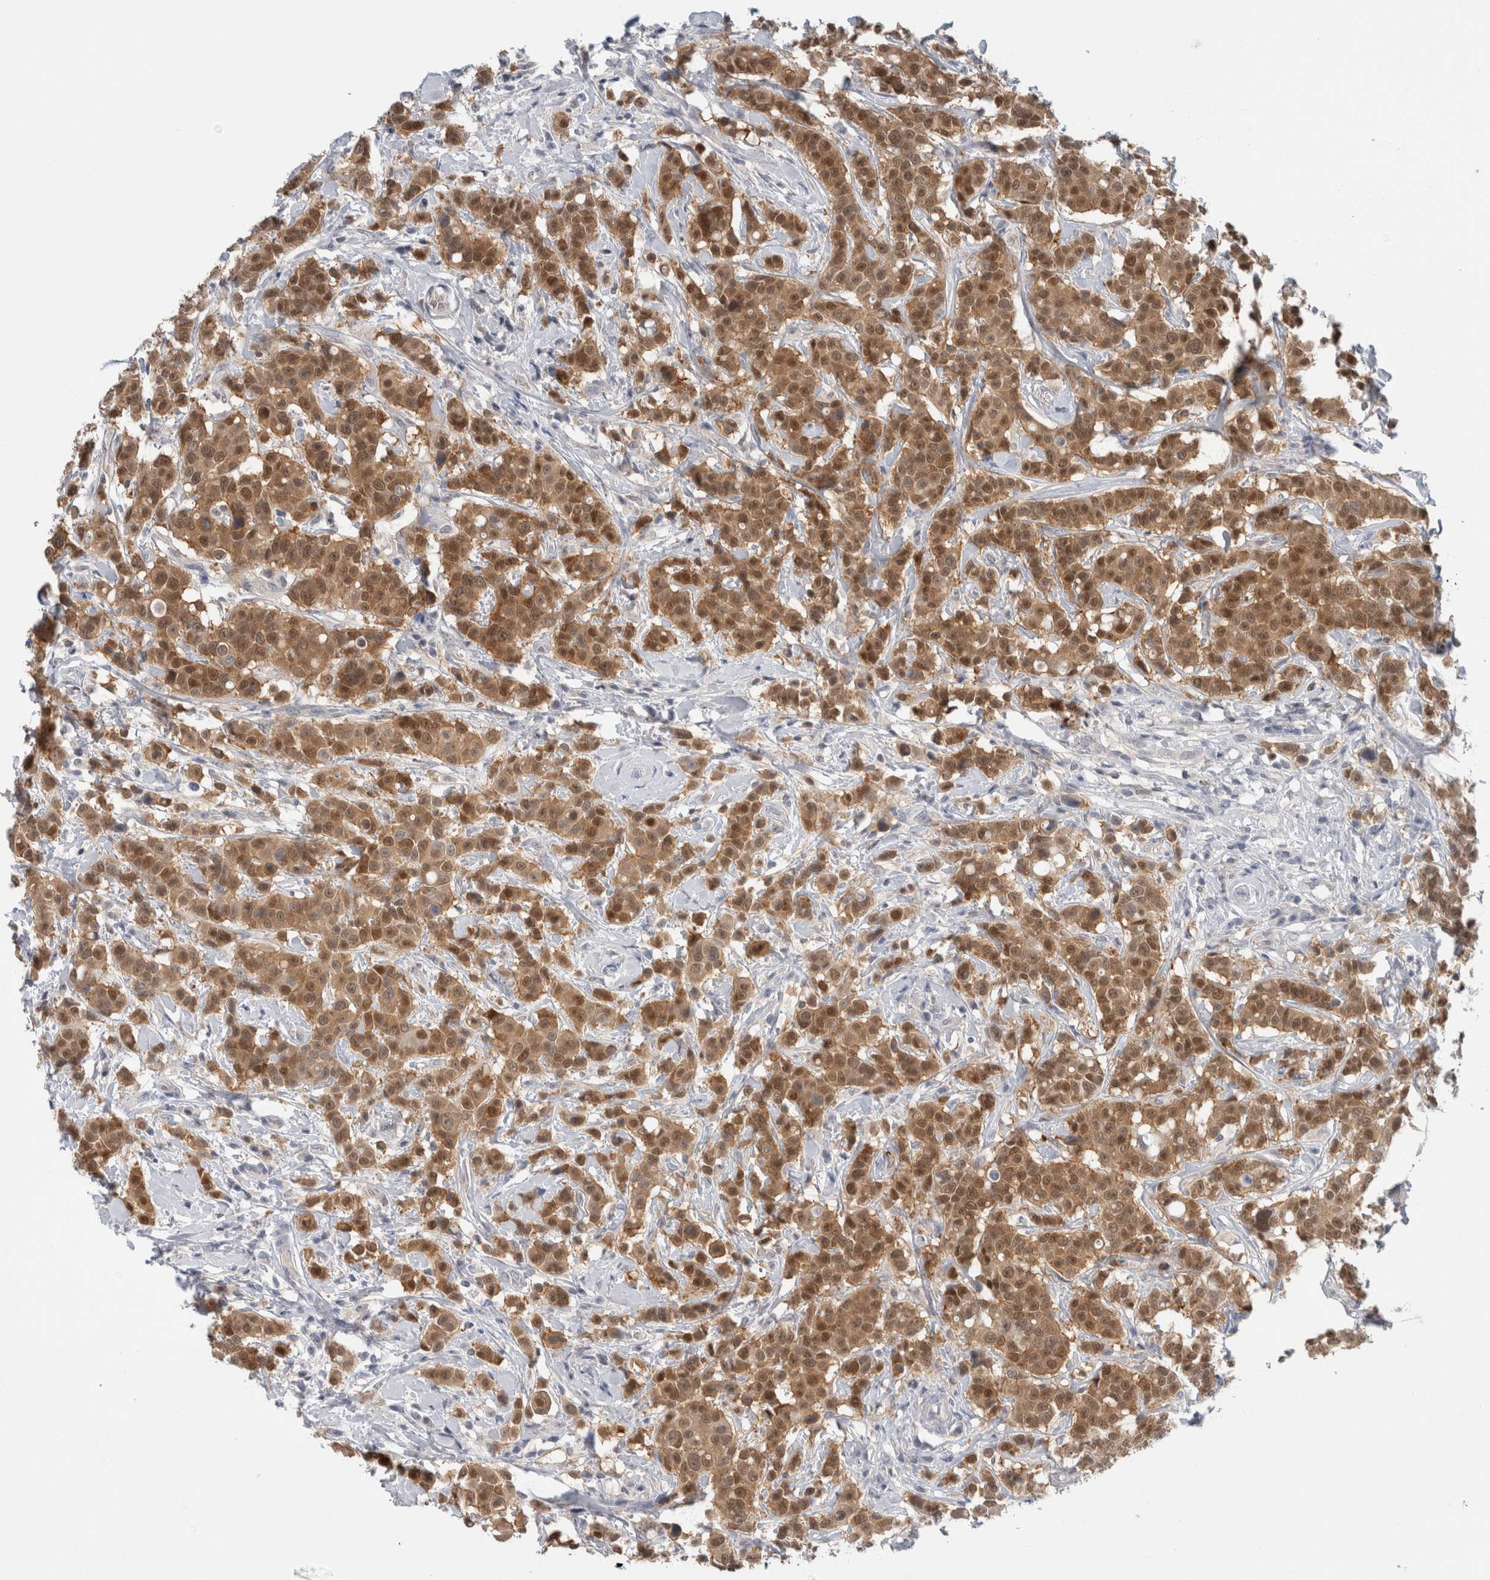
{"staining": {"intensity": "moderate", "quantity": ">75%", "location": "cytoplasmic/membranous,nuclear"}, "tissue": "breast cancer", "cell_type": "Tumor cells", "image_type": "cancer", "snomed": [{"axis": "morphology", "description": "Duct carcinoma"}, {"axis": "topography", "description": "Breast"}], "caption": "The immunohistochemical stain shows moderate cytoplasmic/membranous and nuclear staining in tumor cells of breast cancer tissue.", "gene": "CASP6", "patient": {"sex": "female", "age": 27}}